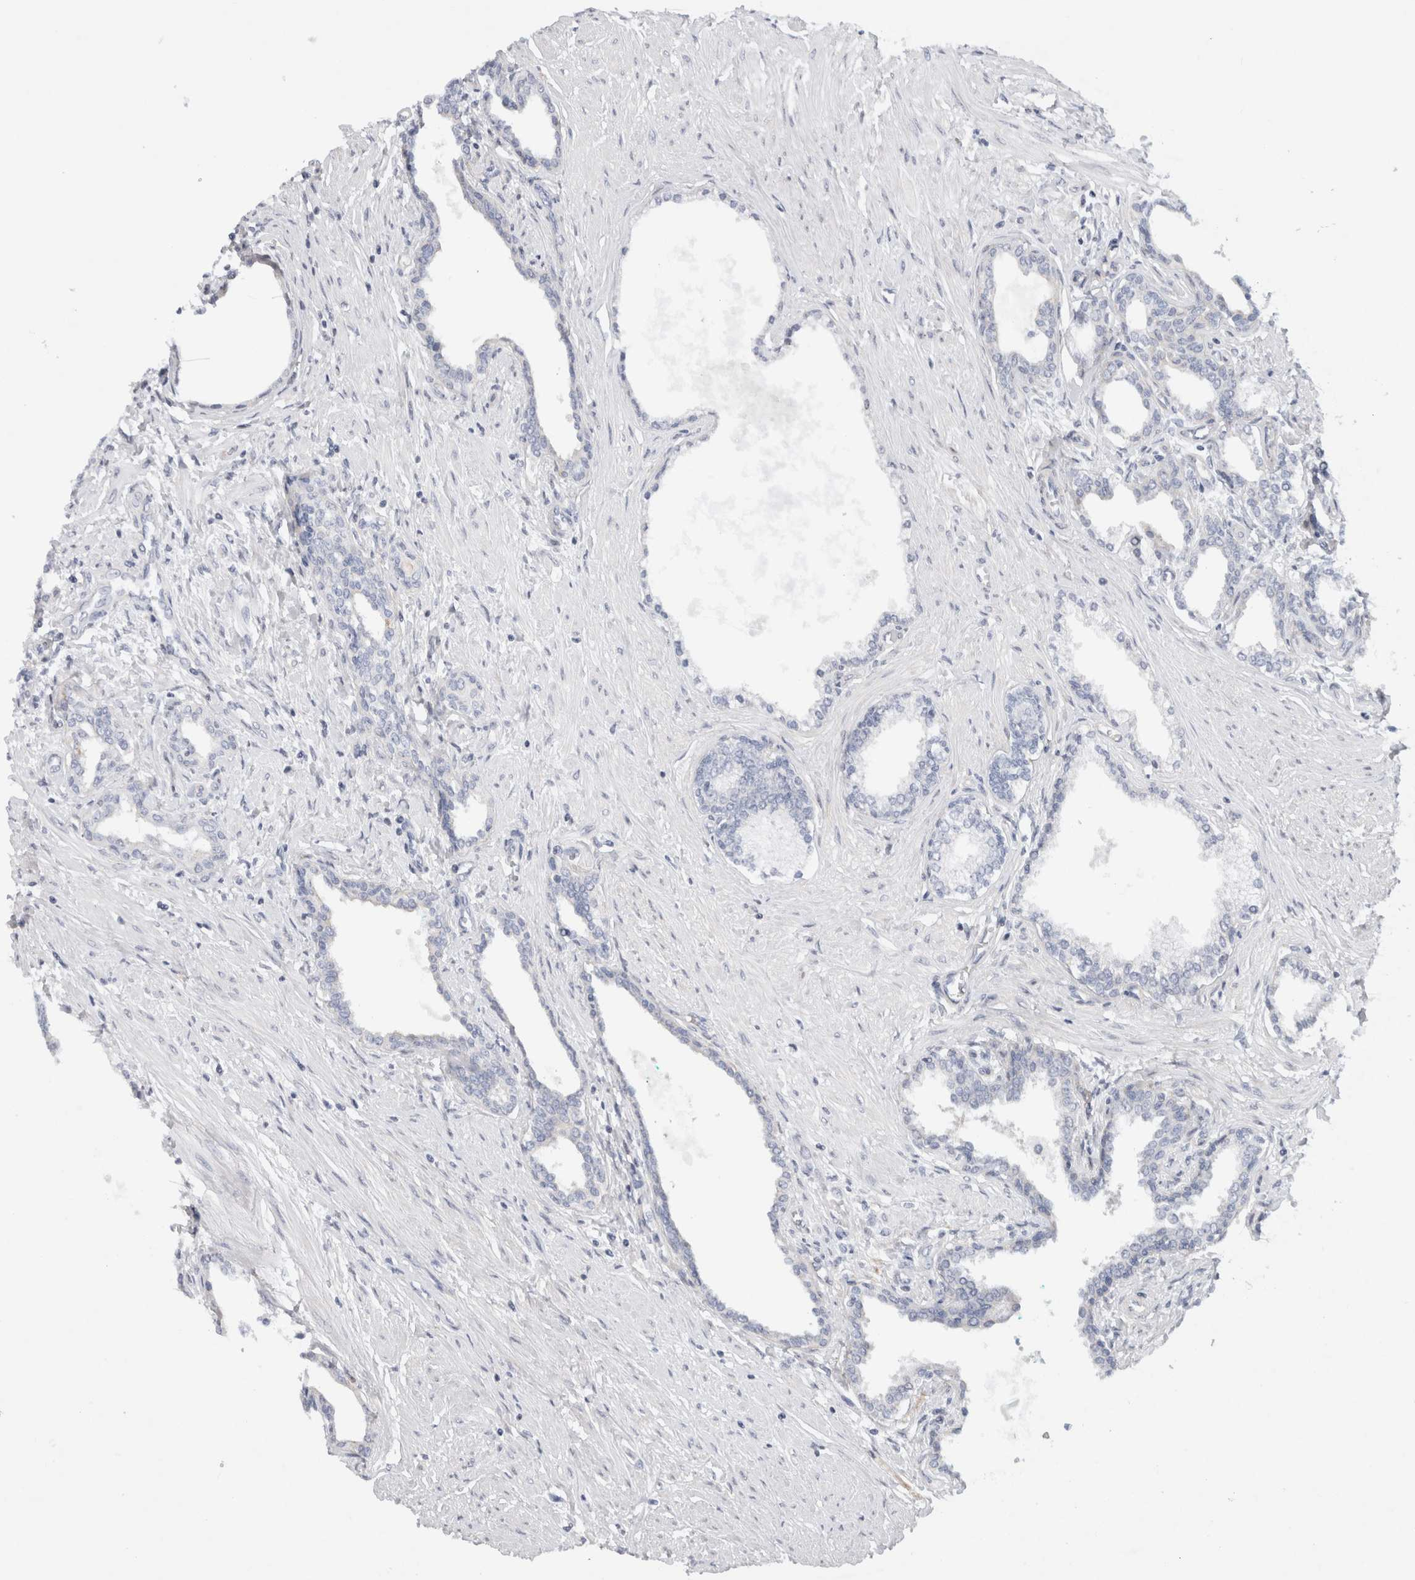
{"staining": {"intensity": "negative", "quantity": "none", "location": "none"}, "tissue": "prostate cancer", "cell_type": "Tumor cells", "image_type": "cancer", "snomed": [{"axis": "morphology", "description": "Adenocarcinoma, High grade"}, {"axis": "topography", "description": "Prostate"}], "caption": "Immunohistochemistry micrograph of neoplastic tissue: prostate cancer (high-grade adenocarcinoma) stained with DAB exhibits no significant protein positivity in tumor cells. Nuclei are stained in blue.", "gene": "CERS3", "patient": {"sex": "male", "age": 52}}